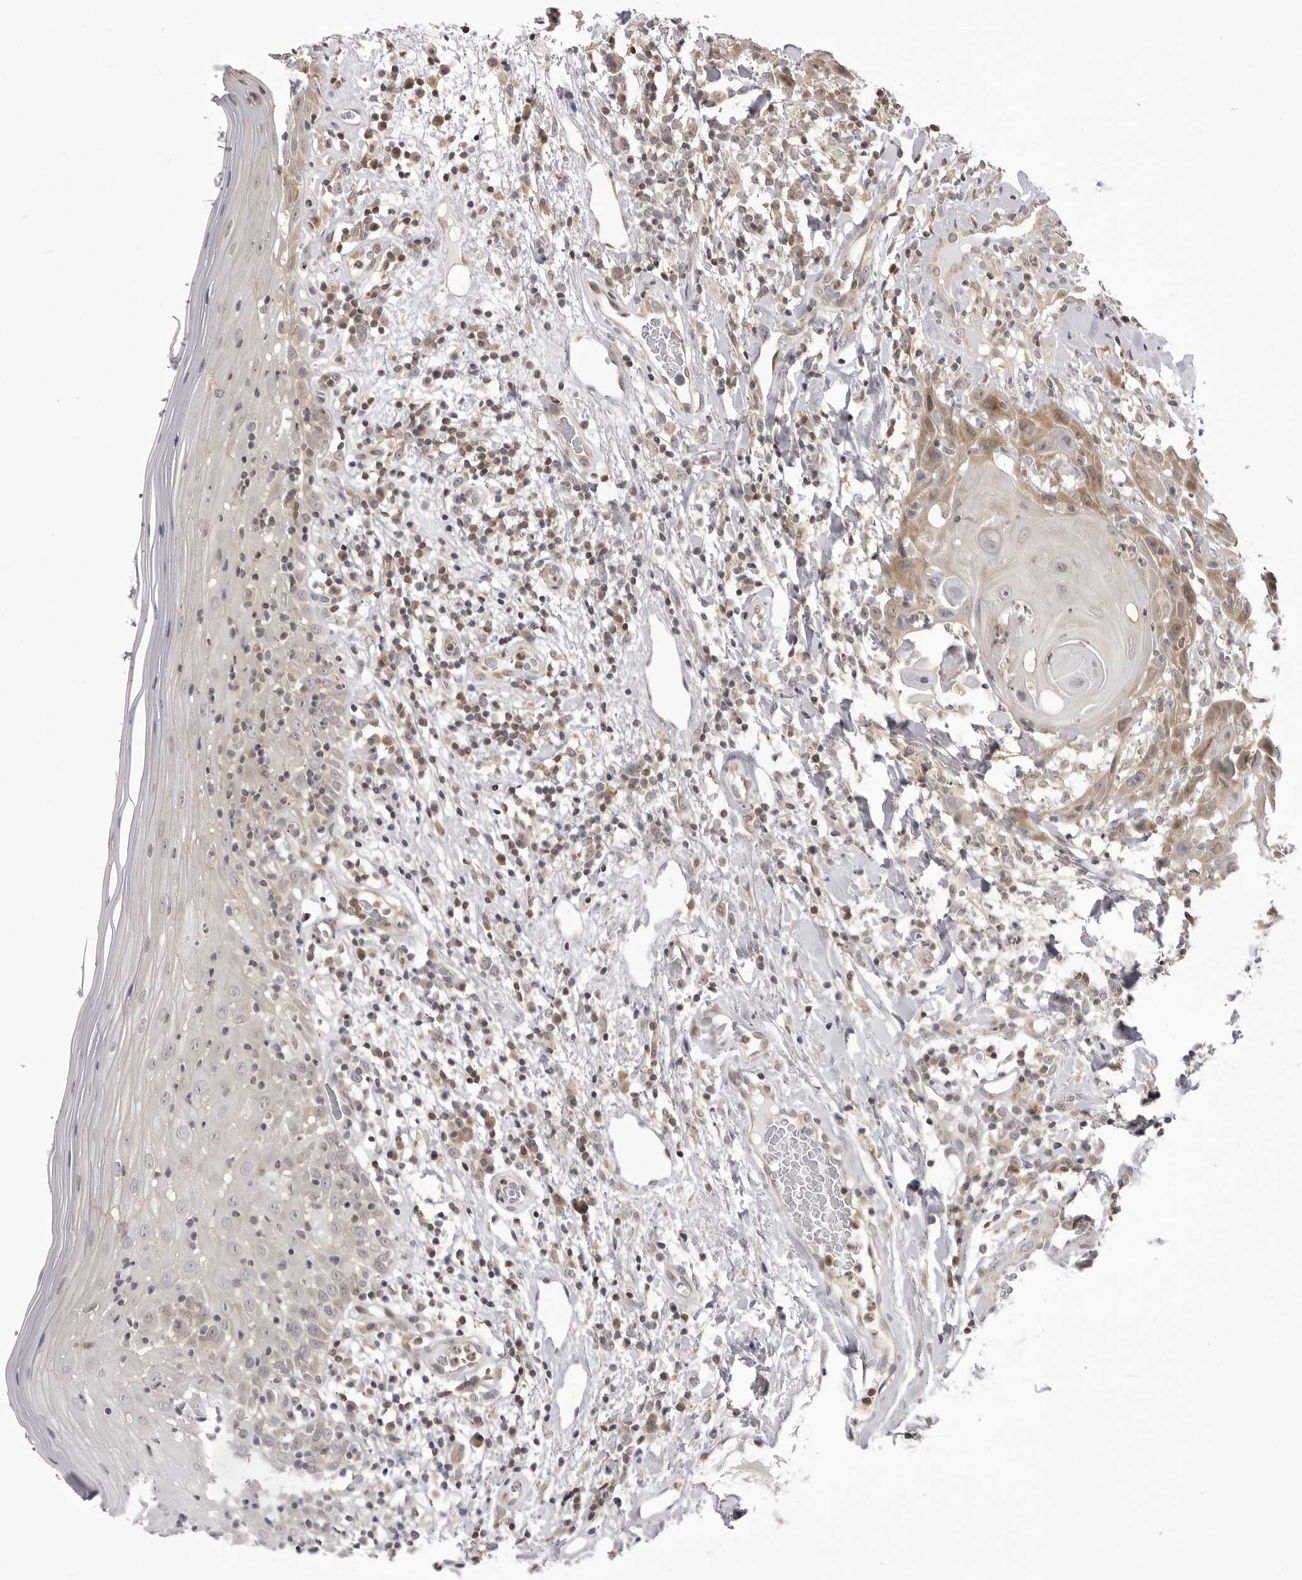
{"staining": {"intensity": "negative", "quantity": "none", "location": "none"}, "tissue": "oral mucosa", "cell_type": "Squamous epithelial cells", "image_type": "normal", "snomed": [{"axis": "morphology", "description": "Normal tissue, NOS"}, {"axis": "morphology", "description": "Squamous cell carcinoma, NOS"}, {"axis": "topography", "description": "Skeletal muscle"}, {"axis": "topography", "description": "Oral tissue"}], "caption": "Micrograph shows no significant protein positivity in squamous epithelial cells of unremarkable oral mucosa.", "gene": "PTK2B", "patient": {"sex": "male", "age": 71}}